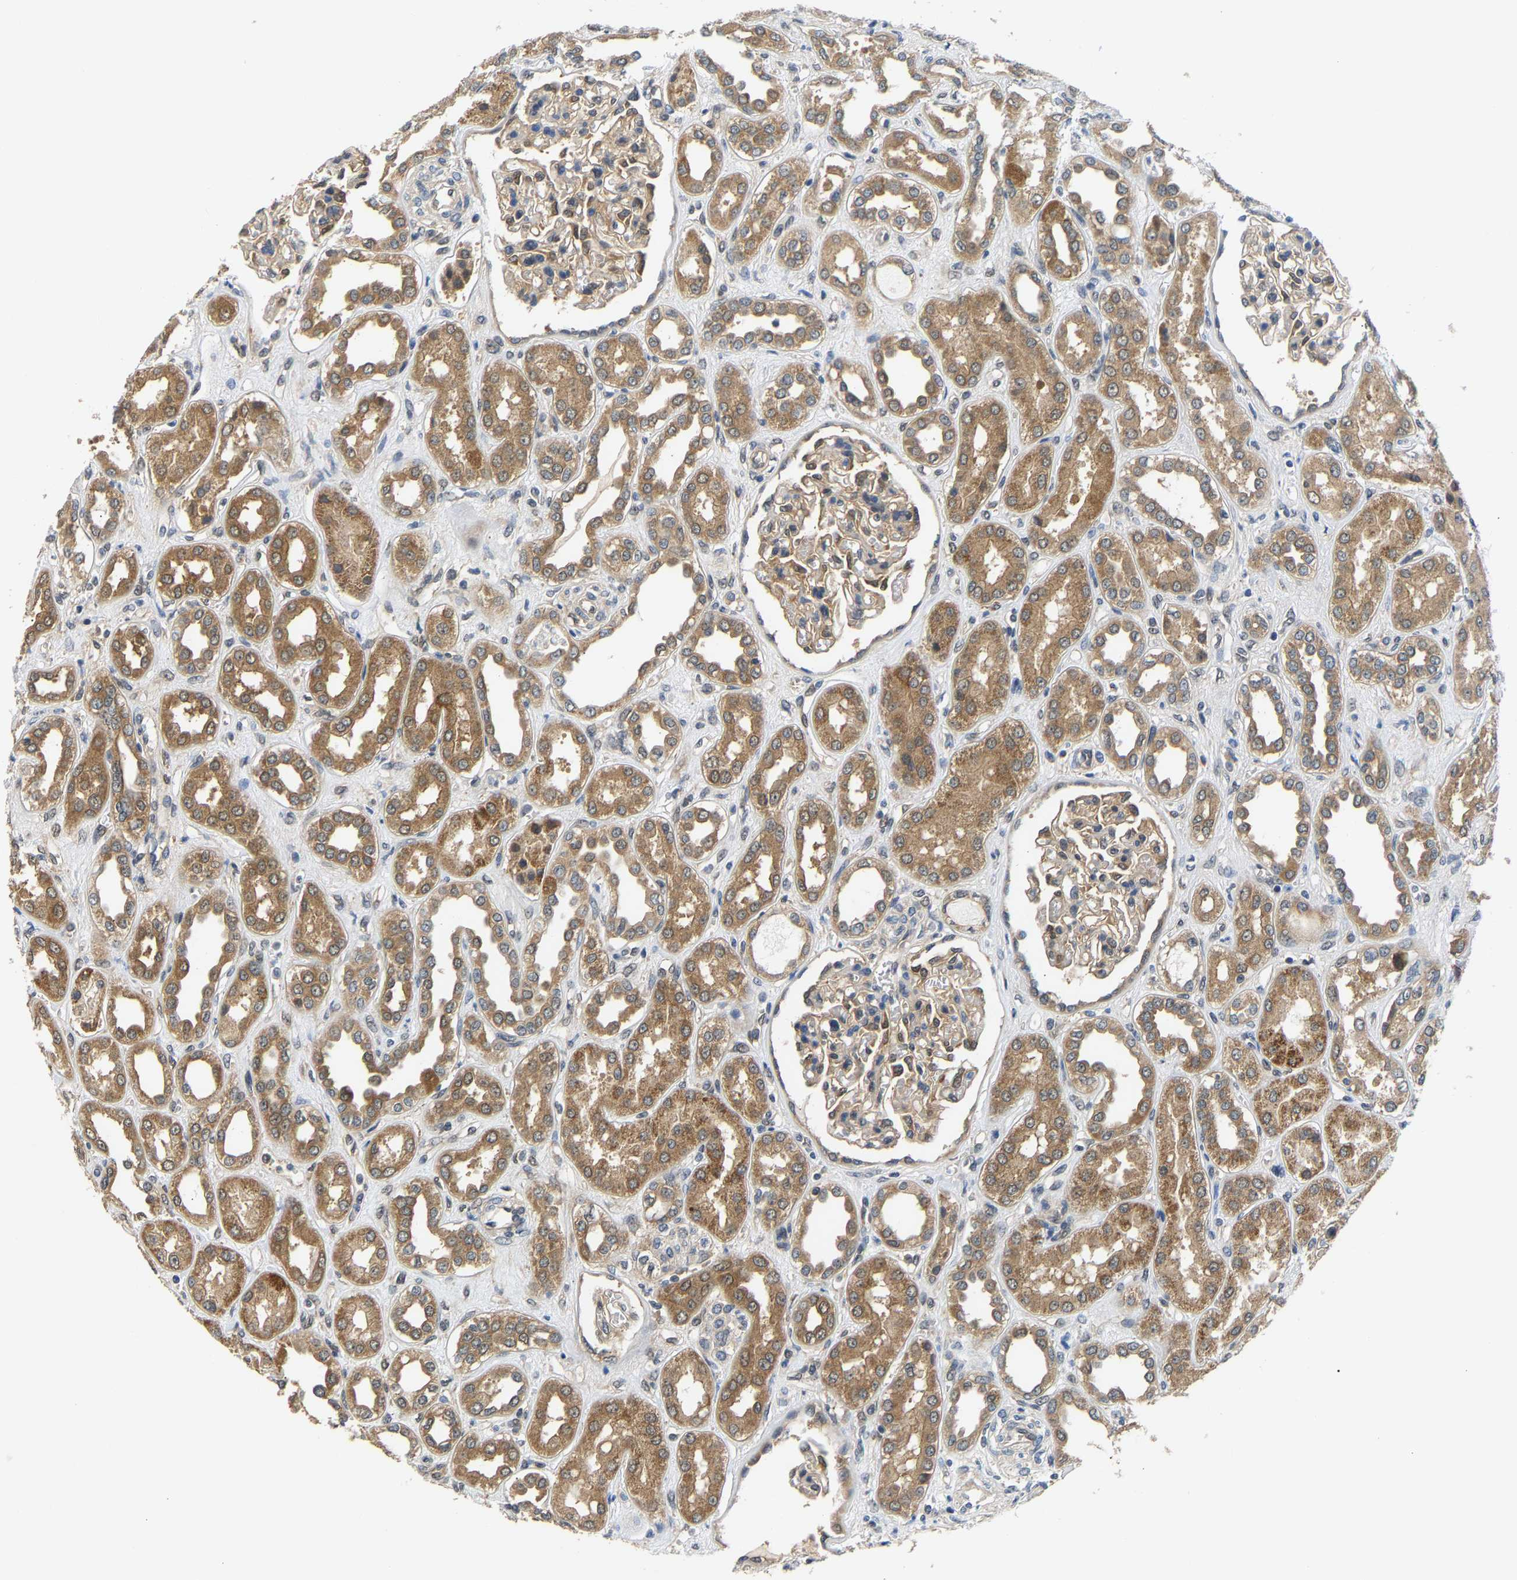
{"staining": {"intensity": "moderate", "quantity": ">75%", "location": "cytoplasmic/membranous"}, "tissue": "kidney", "cell_type": "Cells in glomeruli", "image_type": "normal", "snomed": [{"axis": "morphology", "description": "Normal tissue, NOS"}, {"axis": "topography", "description": "Kidney"}], "caption": "Immunohistochemistry (IHC) micrograph of normal kidney: human kidney stained using immunohistochemistry demonstrates medium levels of moderate protein expression localized specifically in the cytoplasmic/membranous of cells in glomeruli, appearing as a cytoplasmic/membranous brown color.", "gene": "ARHGEF12", "patient": {"sex": "male", "age": 59}}